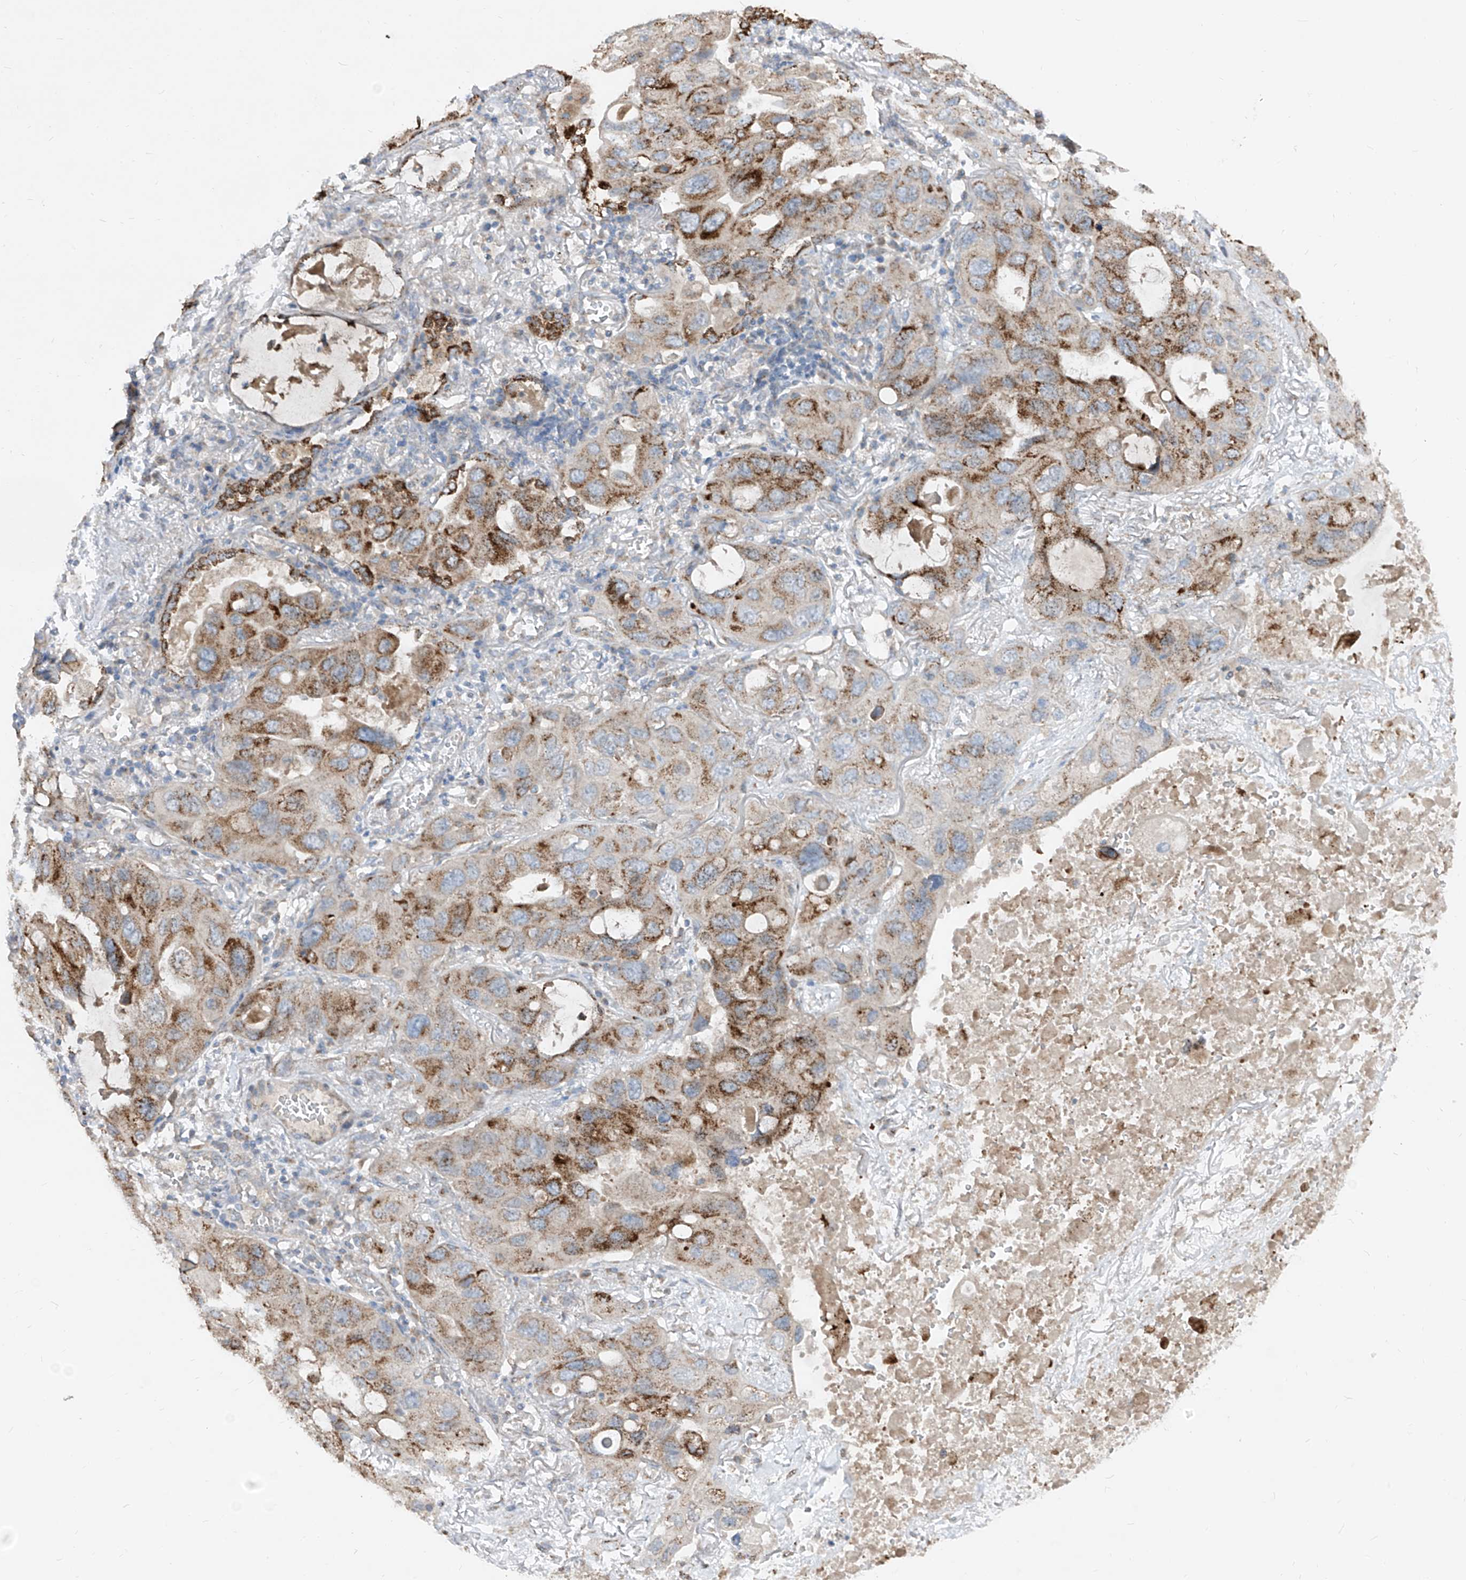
{"staining": {"intensity": "strong", "quantity": "25%-75%", "location": "cytoplasmic/membranous"}, "tissue": "lung cancer", "cell_type": "Tumor cells", "image_type": "cancer", "snomed": [{"axis": "morphology", "description": "Squamous cell carcinoma, NOS"}, {"axis": "topography", "description": "Lung"}], "caption": "IHC staining of squamous cell carcinoma (lung), which displays high levels of strong cytoplasmic/membranous positivity in about 25%-75% of tumor cells indicating strong cytoplasmic/membranous protein expression. The staining was performed using DAB (3,3'-diaminobenzidine) (brown) for protein detection and nuclei were counterstained in hematoxylin (blue).", "gene": "ABCD3", "patient": {"sex": "female", "age": 73}}